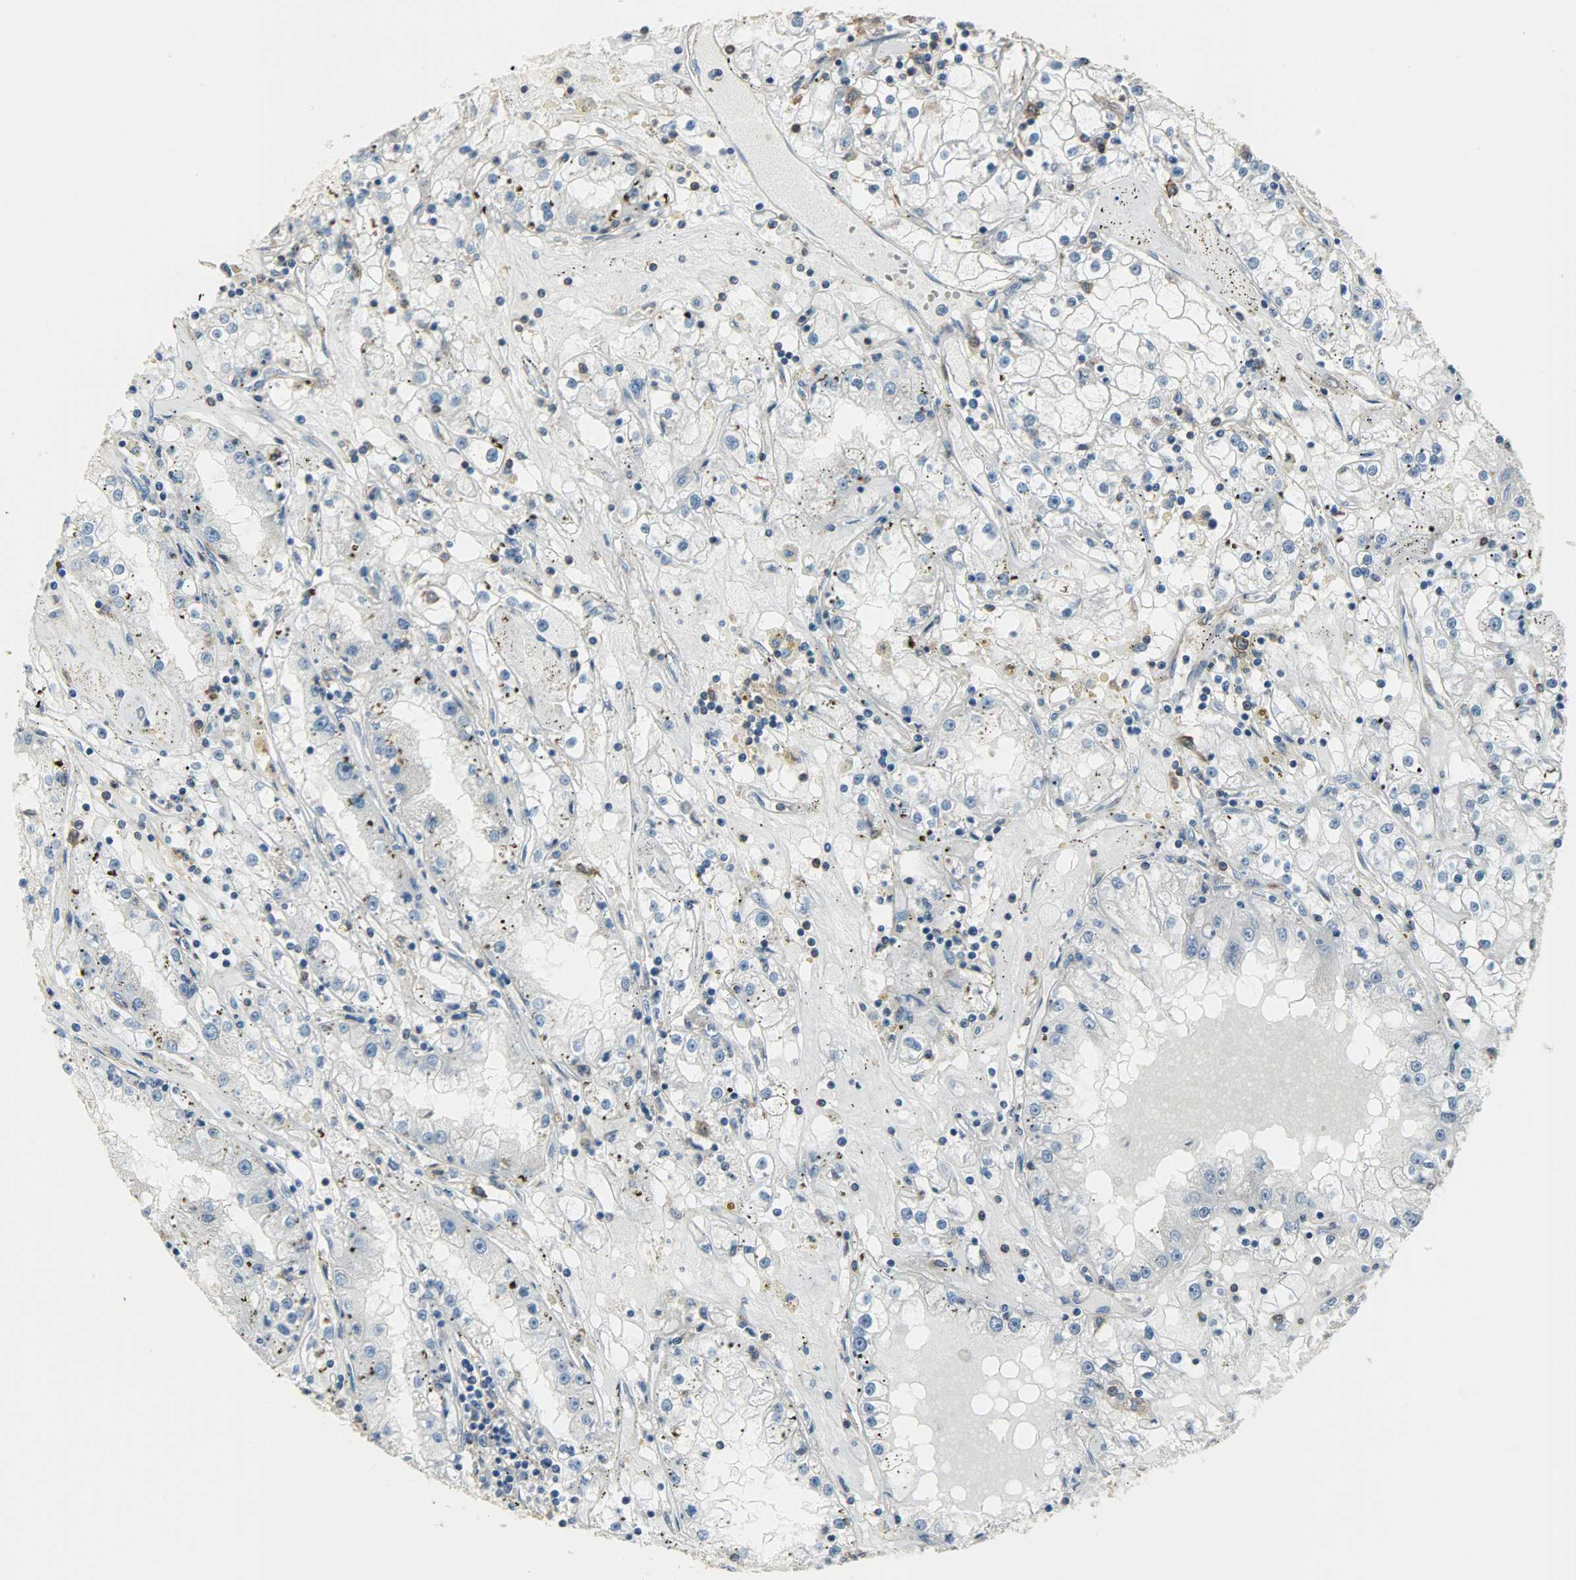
{"staining": {"intensity": "weak", "quantity": ">75%", "location": "cytoplasmic/membranous"}, "tissue": "renal cancer", "cell_type": "Tumor cells", "image_type": "cancer", "snomed": [{"axis": "morphology", "description": "Adenocarcinoma, NOS"}, {"axis": "topography", "description": "Kidney"}], "caption": "The photomicrograph displays staining of renal cancer, revealing weak cytoplasmic/membranous protein positivity (brown color) within tumor cells.", "gene": "DNAJA4", "patient": {"sex": "male", "age": 56}}